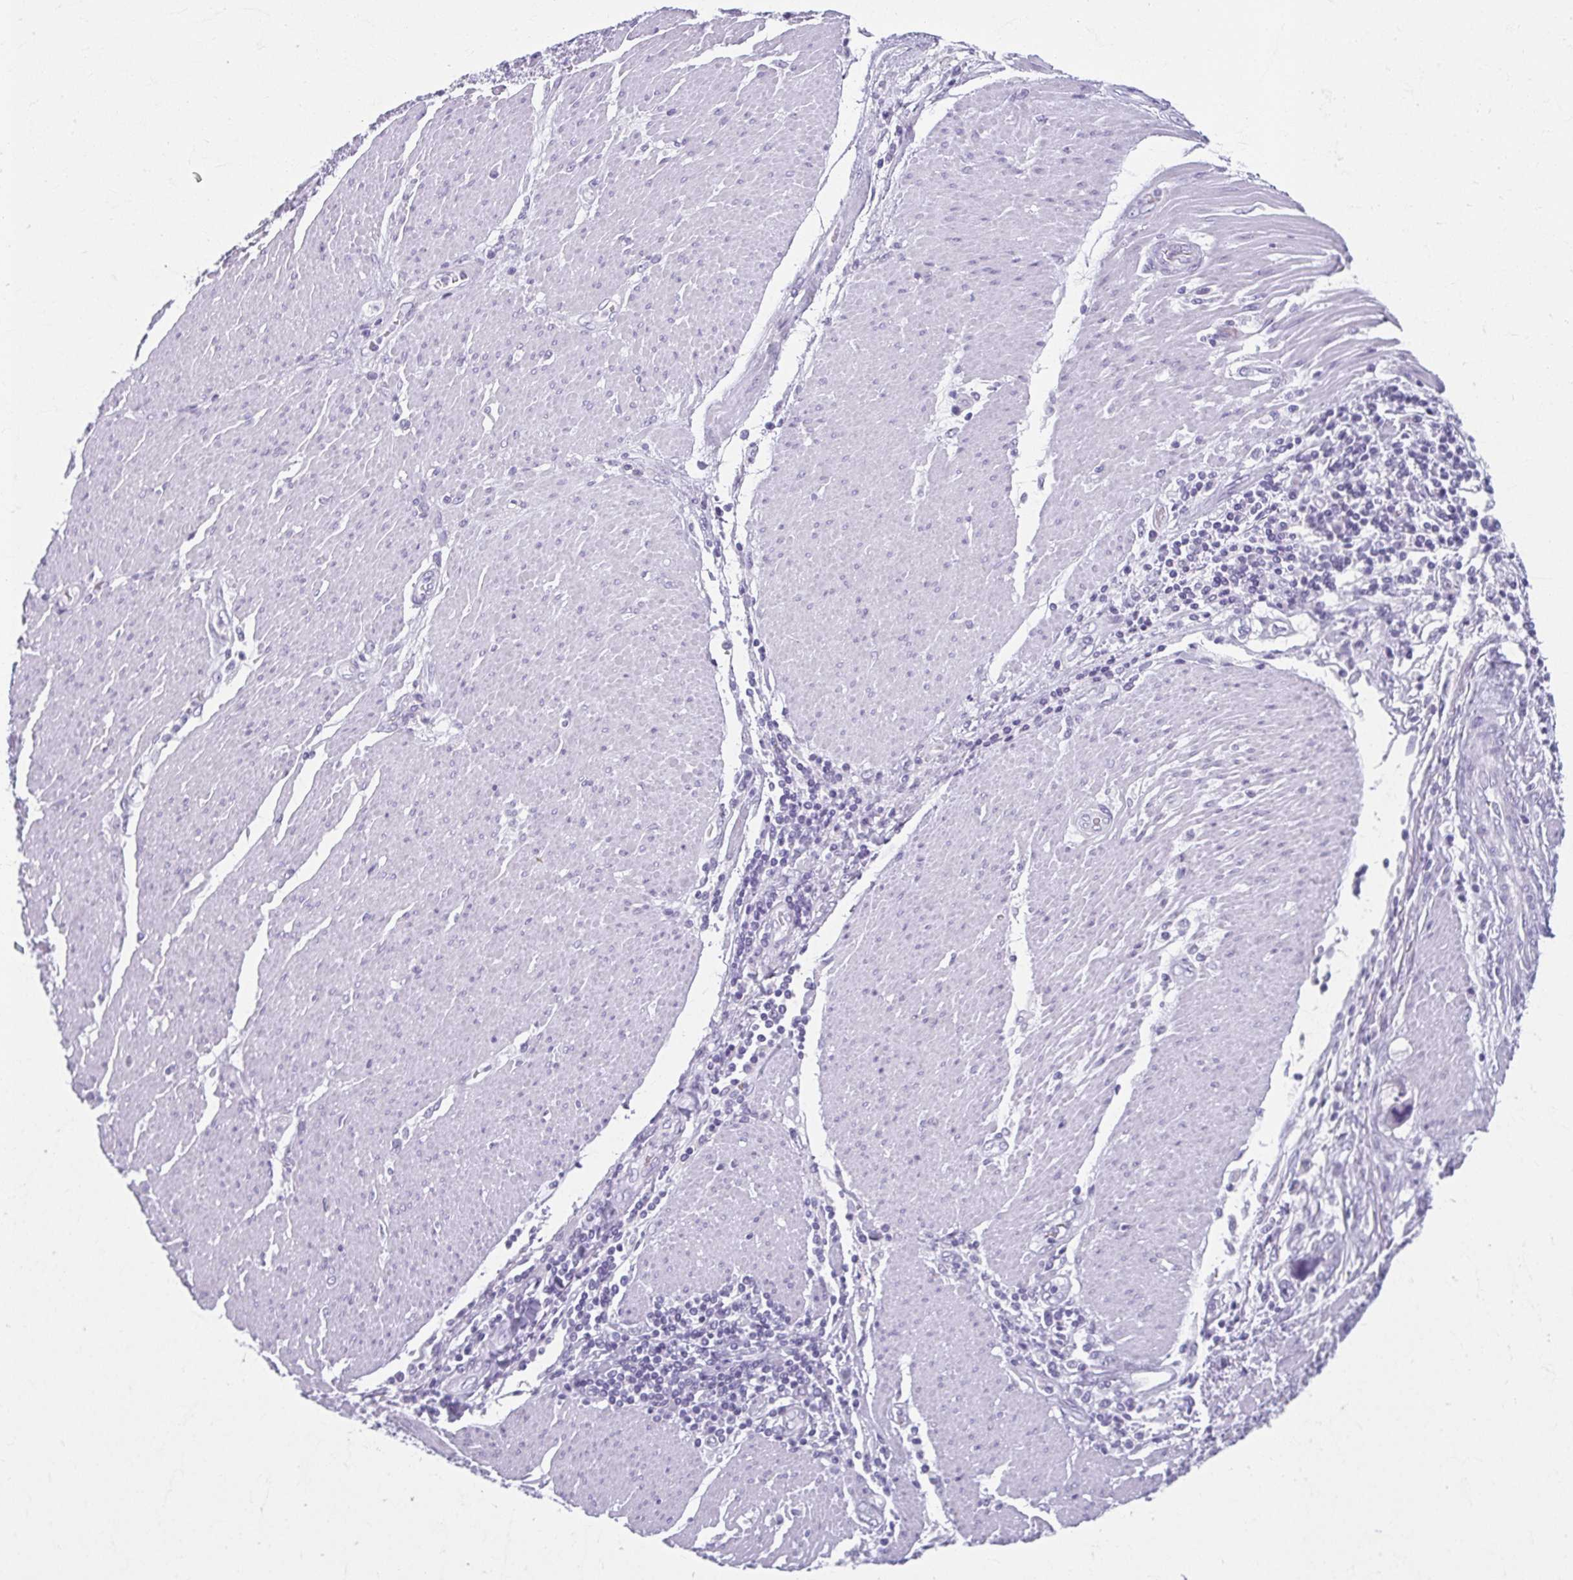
{"staining": {"intensity": "negative", "quantity": "none", "location": "none"}, "tissue": "stomach cancer", "cell_type": "Tumor cells", "image_type": "cancer", "snomed": [{"axis": "morphology", "description": "Adenocarcinoma, NOS"}, {"axis": "topography", "description": "Pancreas"}, {"axis": "topography", "description": "Stomach, upper"}], "caption": "This is an immunohistochemistry (IHC) histopathology image of human stomach cancer (adenocarcinoma). There is no positivity in tumor cells.", "gene": "MOBP", "patient": {"sex": "male", "age": 77}}